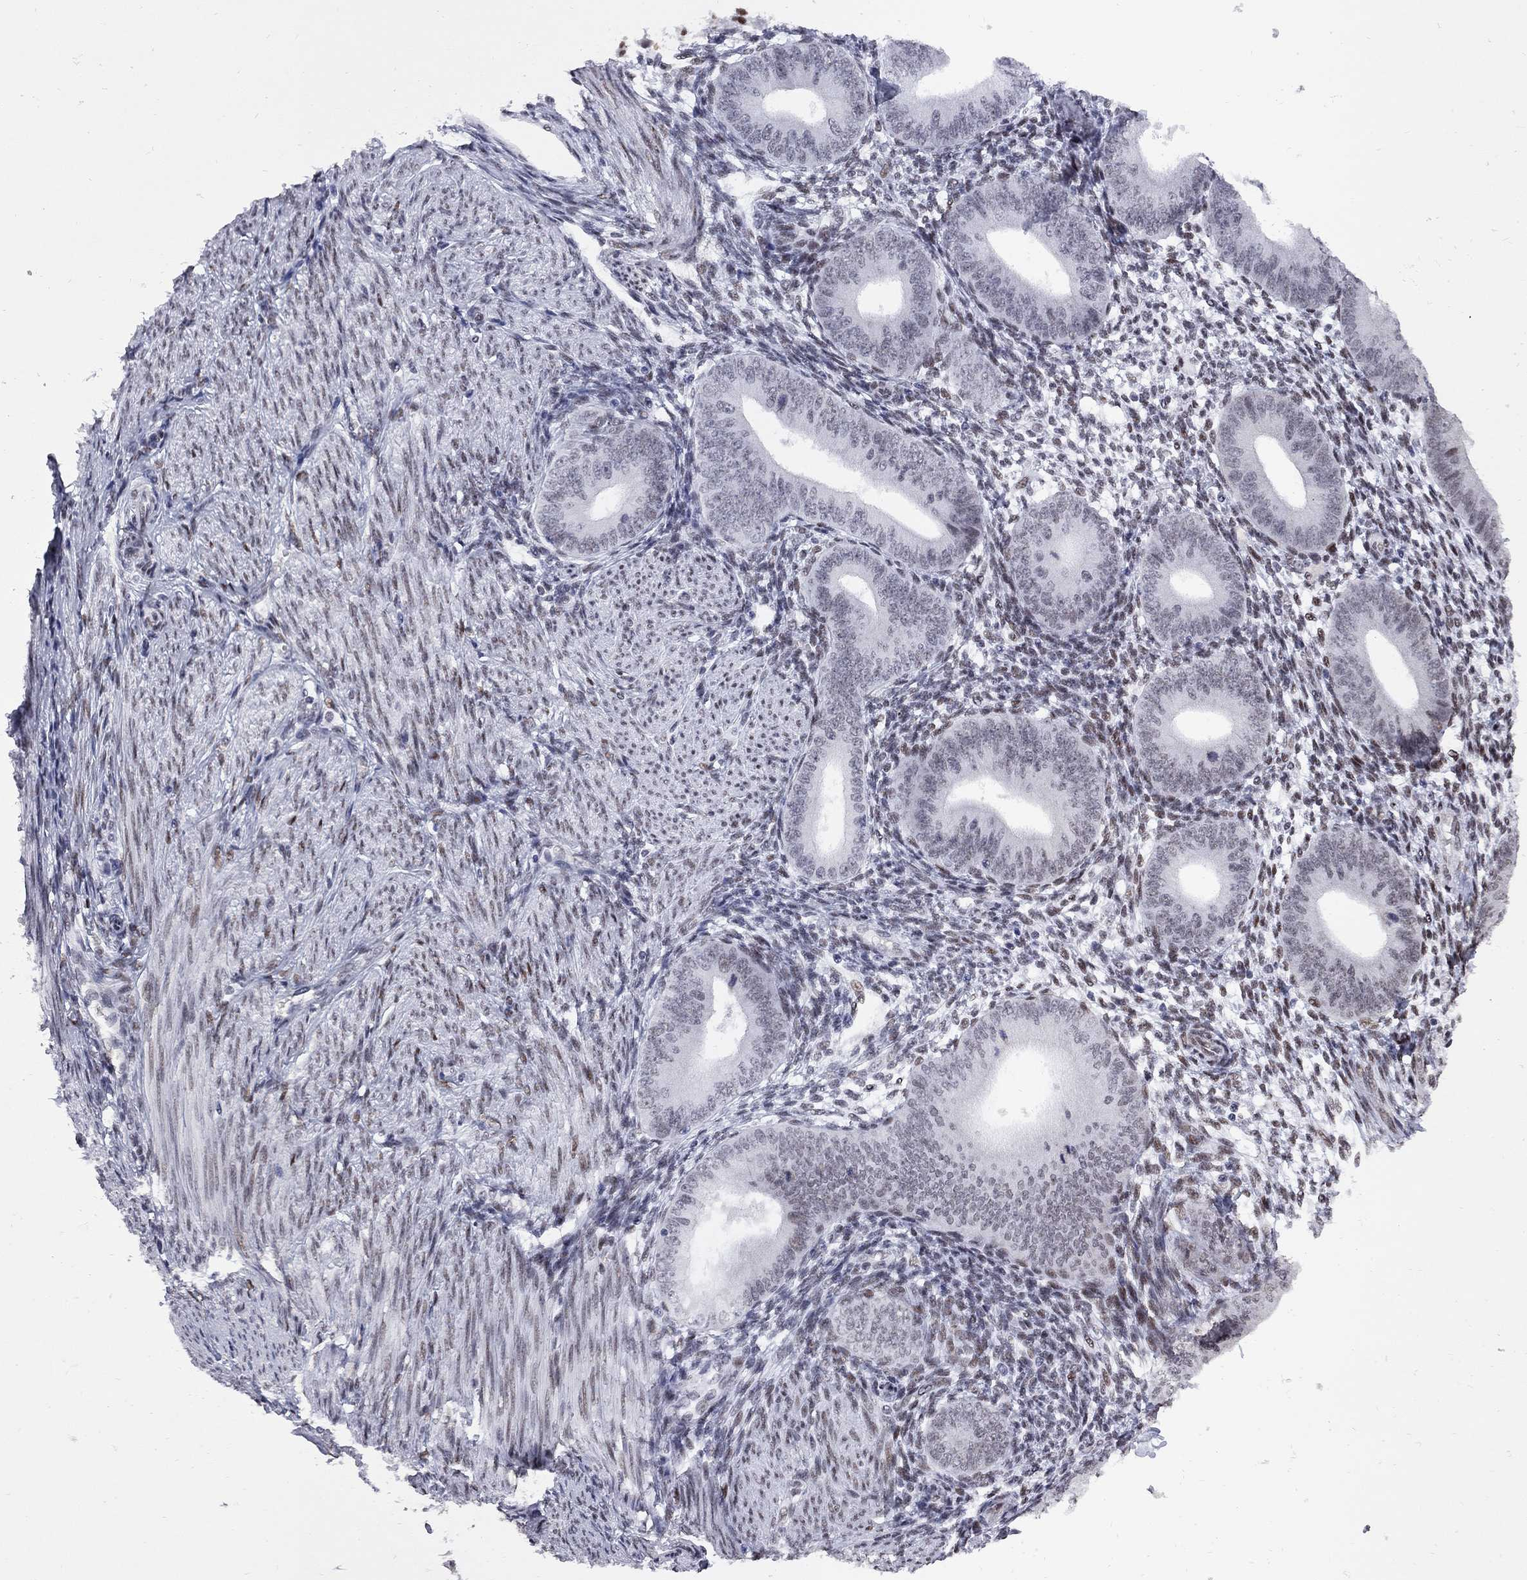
{"staining": {"intensity": "moderate", "quantity": "<25%", "location": "nuclear"}, "tissue": "endometrium", "cell_type": "Cells in endometrial stroma", "image_type": "normal", "snomed": [{"axis": "morphology", "description": "Normal tissue, NOS"}, {"axis": "topography", "description": "Endometrium"}], "caption": "Endometrium stained with a brown dye exhibits moderate nuclear positive positivity in about <25% of cells in endometrial stroma.", "gene": "ZBTB47", "patient": {"sex": "female", "age": 39}}